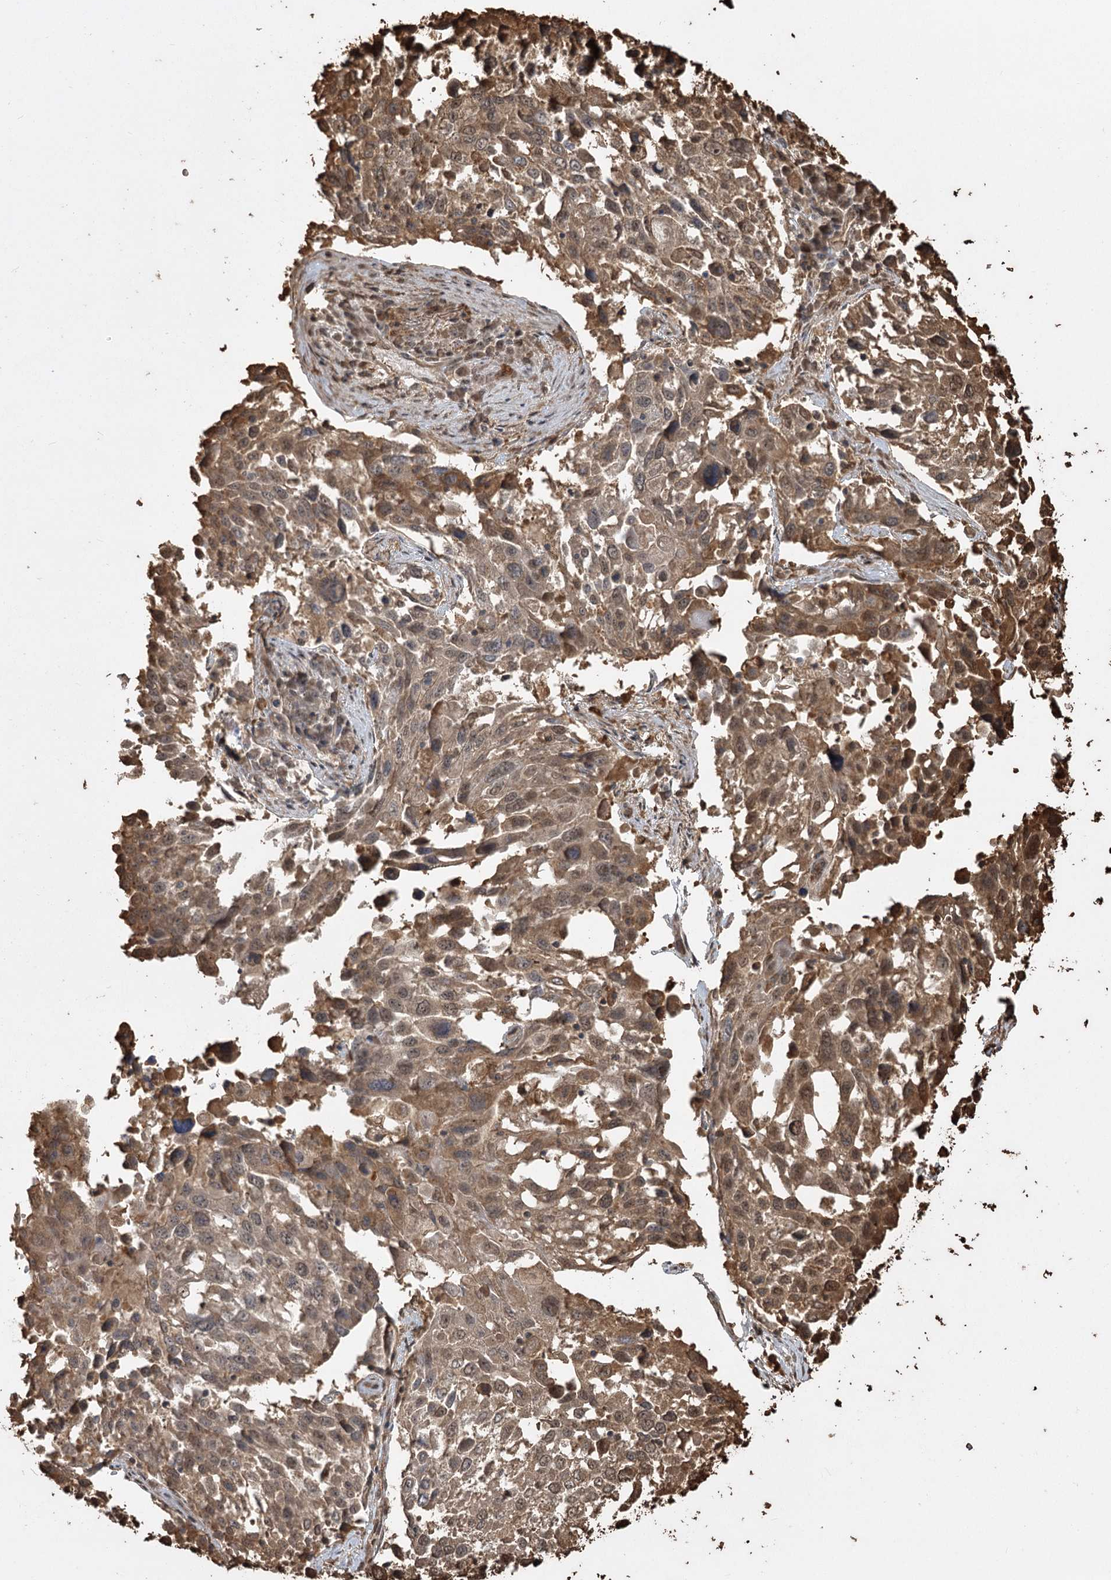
{"staining": {"intensity": "moderate", "quantity": ">75%", "location": "cytoplasmic/membranous,nuclear"}, "tissue": "lung cancer", "cell_type": "Tumor cells", "image_type": "cancer", "snomed": [{"axis": "morphology", "description": "Squamous cell carcinoma, NOS"}, {"axis": "topography", "description": "Lung"}], "caption": "The image displays staining of lung squamous cell carcinoma, revealing moderate cytoplasmic/membranous and nuclear protein expression (brown color) within tumor cells.", "gene": "PLCH1", "patient": {"sex": "male", "age": 65}}